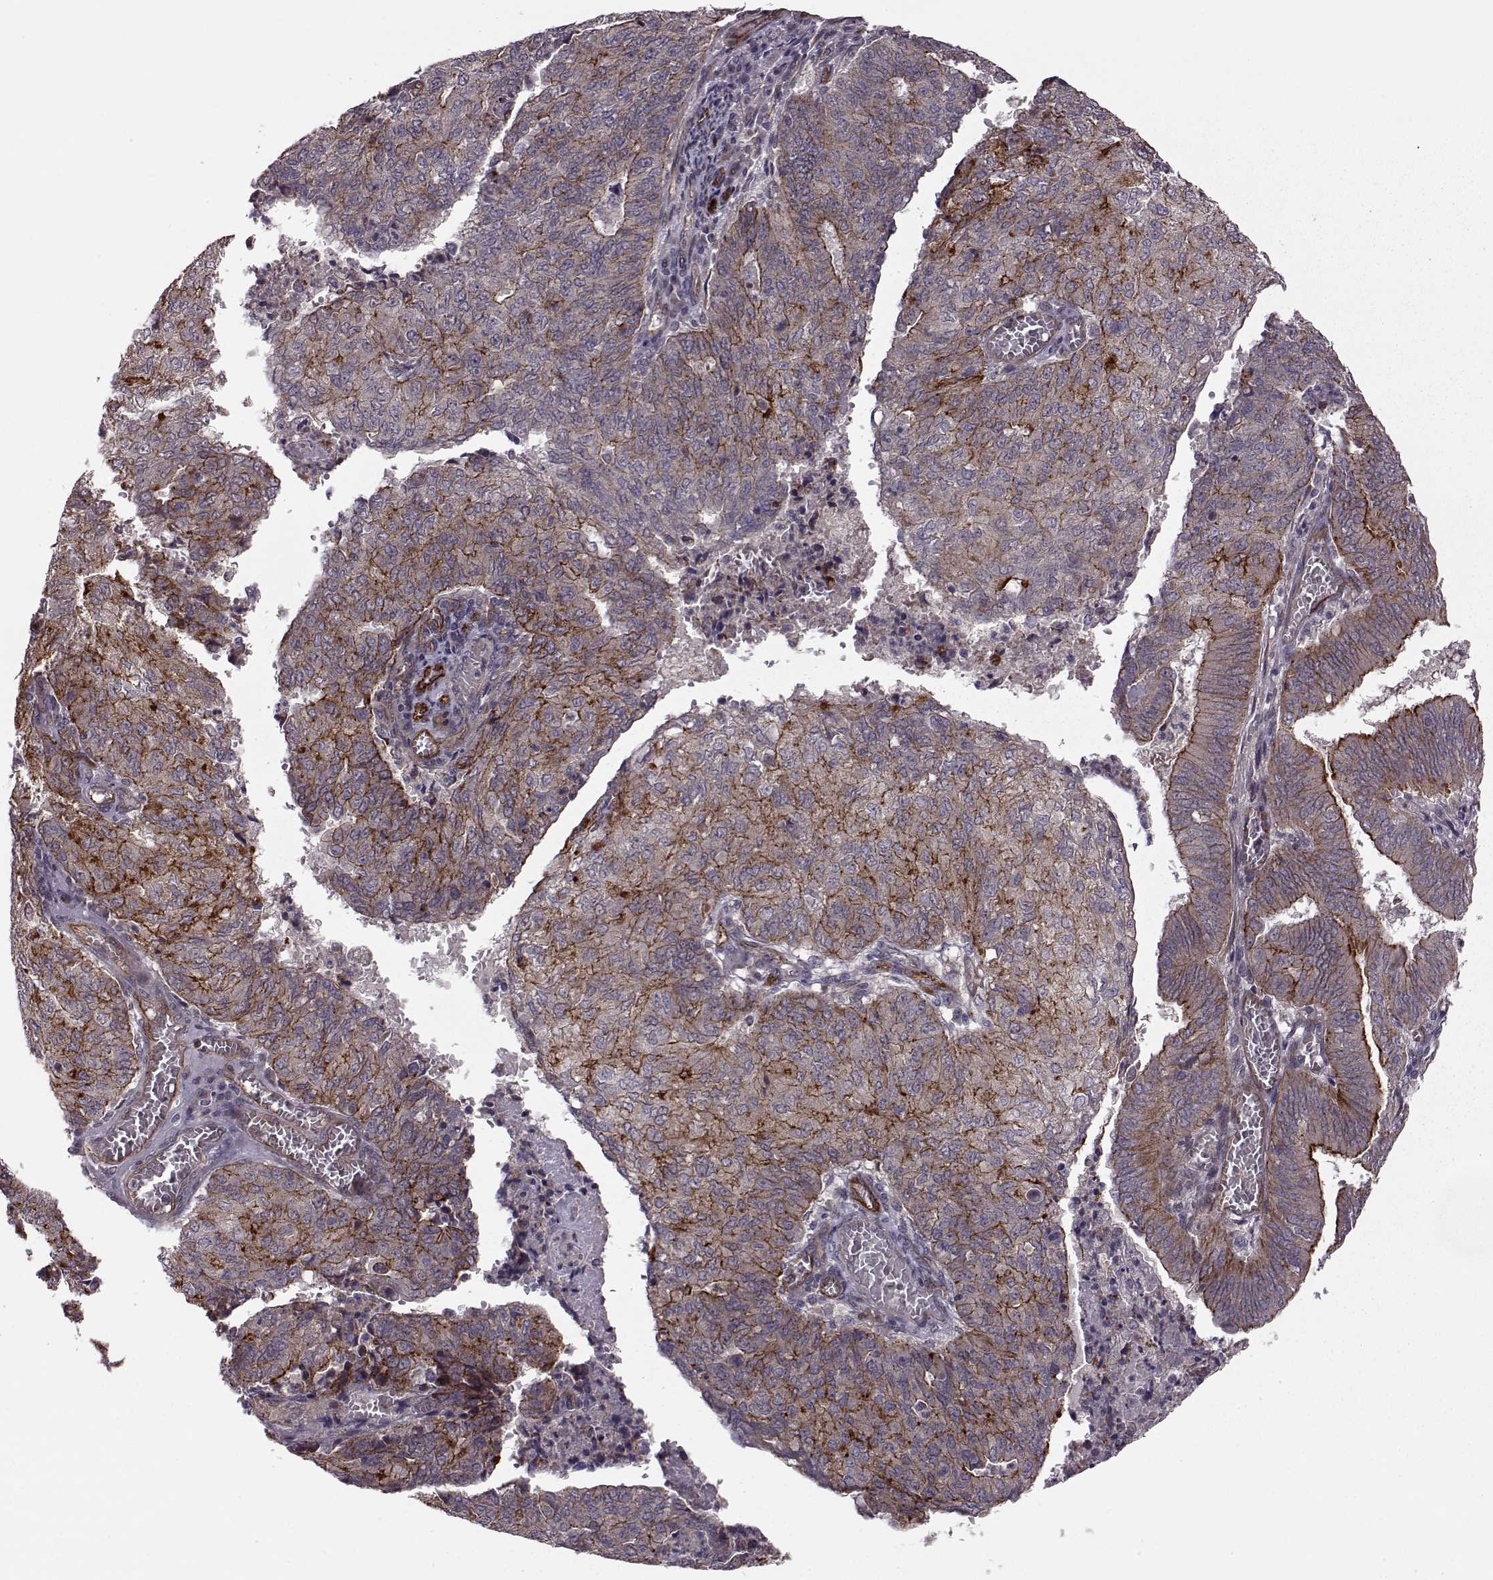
{"staining": {"intensity": "strong", "quantity": "25%-75%", "location": "cytoplasmic/membranous"}, "tissue": "endometrial cancer", "cell_type": "Tumor cells", "image_type": "cancer", "snomed": [{"axis": "morphology", "description": "Adenocarcinoma, NOS"}, {"axis": "topography", "description": "Endometrium"}], "caption": "Adenocarcinoma (endometrial) stained with immunohistochemistry demonstrates strong cytoplasmic/membranous staining in about 25%-75% of tumor cells.", "gene": "SYNPO", "patient": {"sex": "female", "age": 82}}